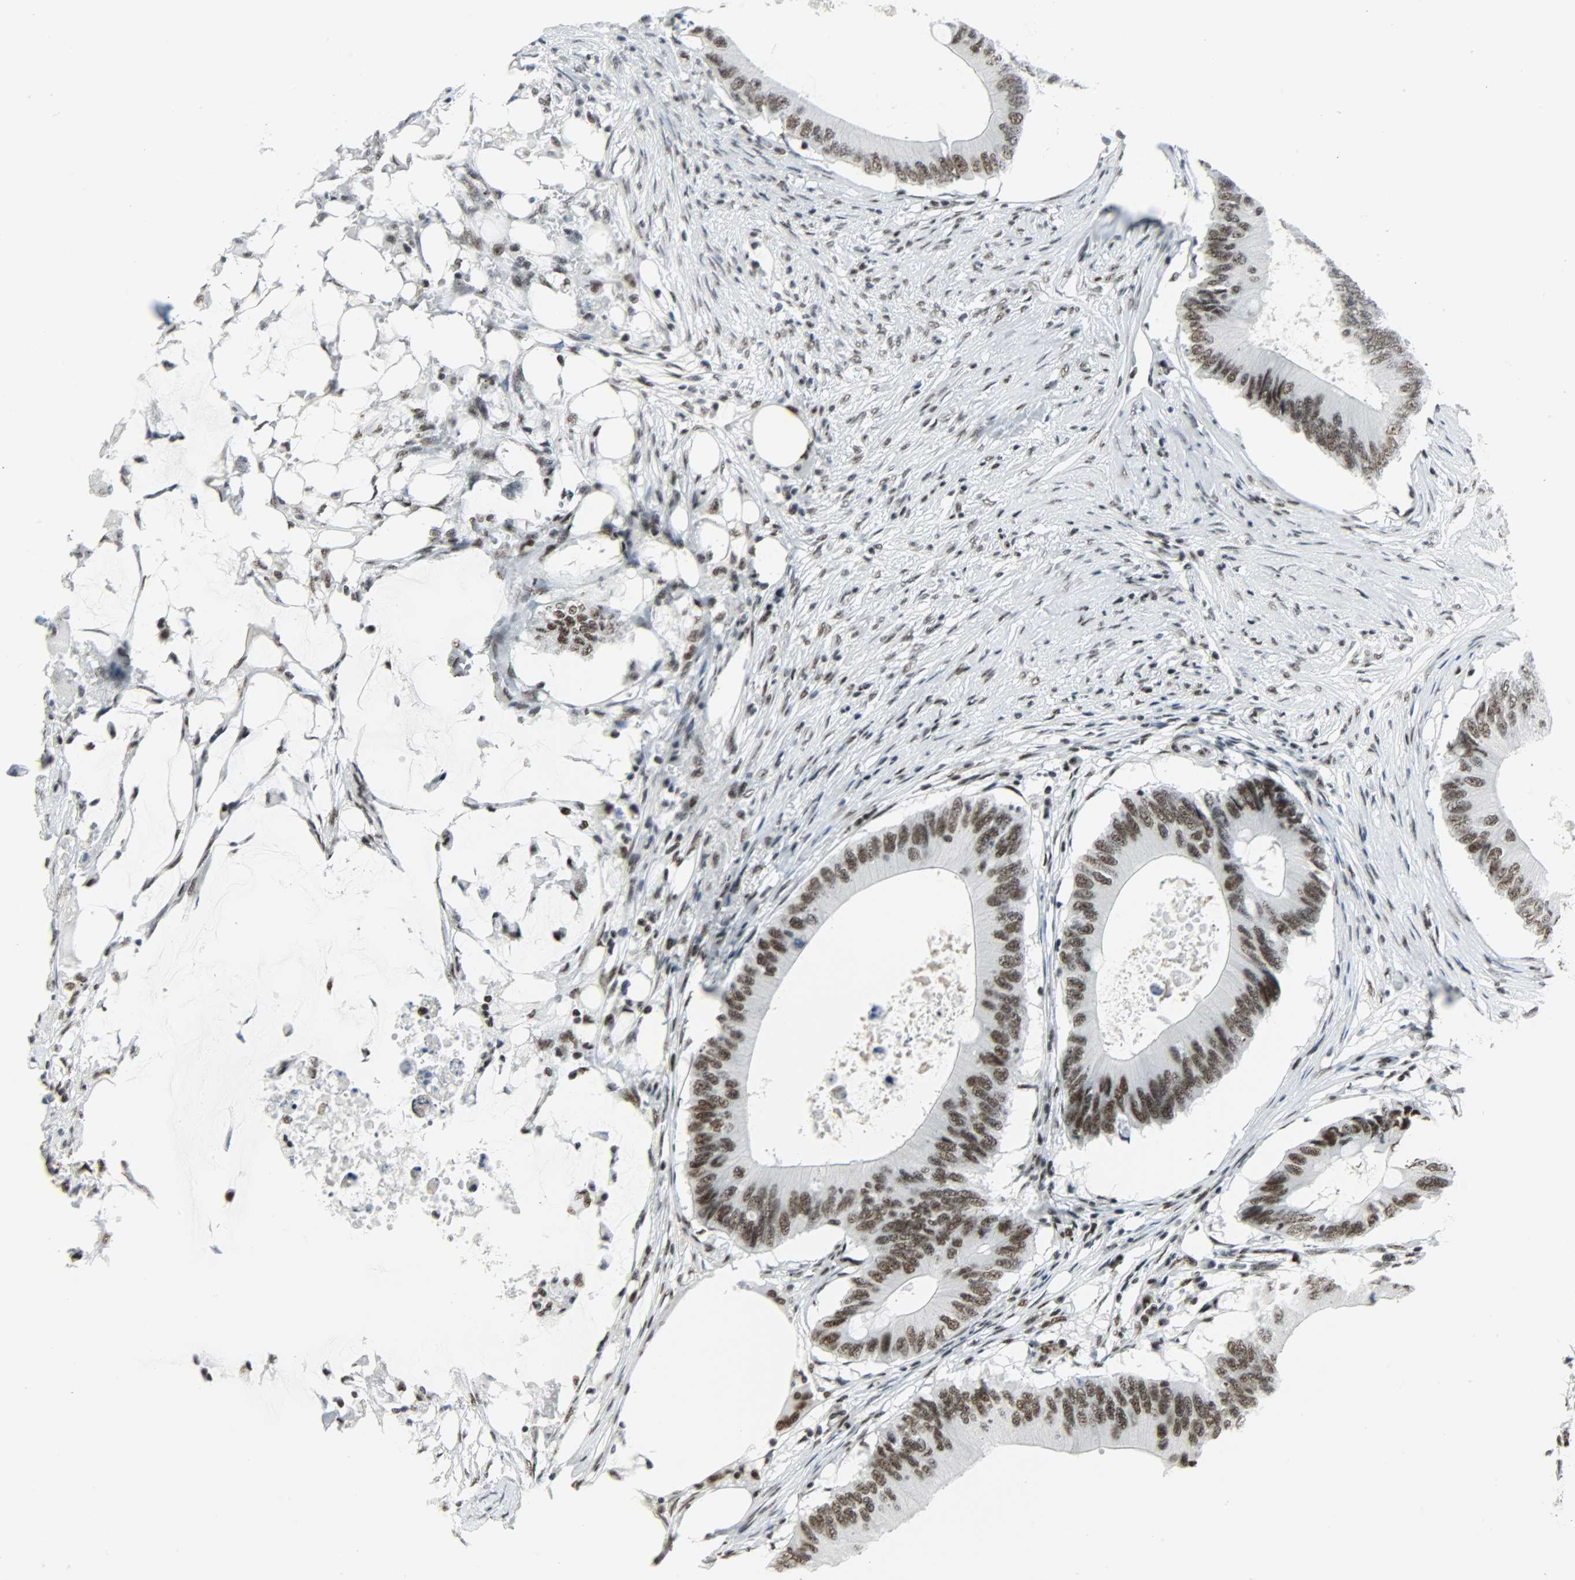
{"staining": {"intensity": "strong", "quantity": ">75%", "location": "nuclear"}, "tissue": "colorectal cancer", "cell_type": "Tumor cells", "image_type": "cancer", "snomed": [{"axis": "morphology", "description": "Adenocarcinoma, NOS"}, {"axis": "topography", "description": "Colon"}], "caption": "Strong nuclear protein expression is seen in about >75% of tumor cells in colorectal adenocarcinoma.", "gene": "SNRPA", "patient": {"sex": "male", "age": 71}}